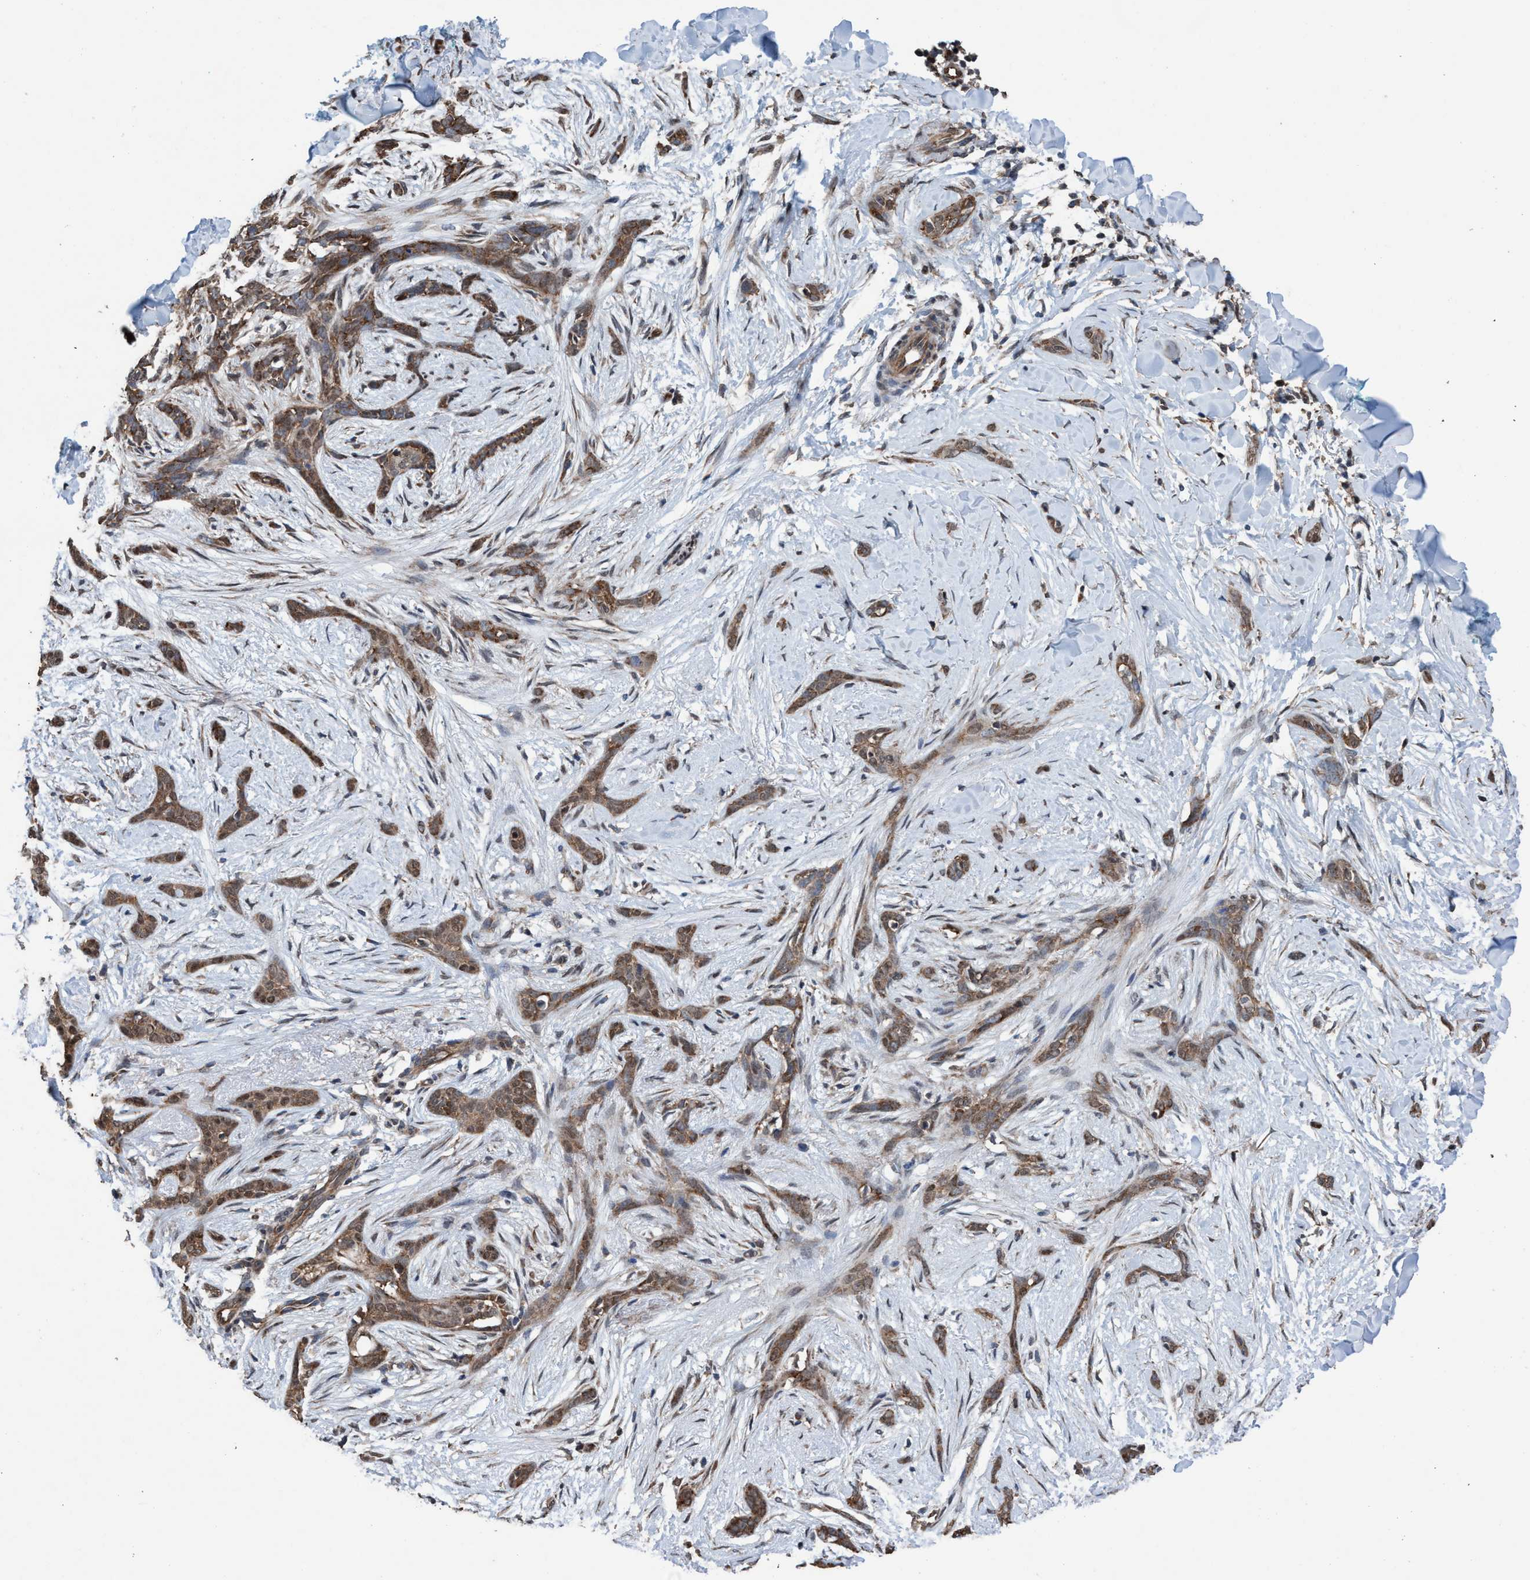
{"staining": {"intensity": "moderate", "quantity": ">75%", "location": "cytoplasmic/membranous,nuclear"}, "tissue": "skin cancer", "cell_type": "Tumor cells", "image_type": "cancer", "snomed": [{"axis": "morphology", "description": "Basal cell carcinoma"}, {"axis": "morphology", "description": "Adnexal tumor, benign"}, {"axis": "topography", "description": "Skin"}], "caption": "Skin cancer tissue exhibits moderate cytoplasmic/membranous and nuclear positivity in approximately >75% of tumor cells, visualized by immunohistochemistry.", "gene": "METAP2", "patient": {"sex": "female", "age": 42}}